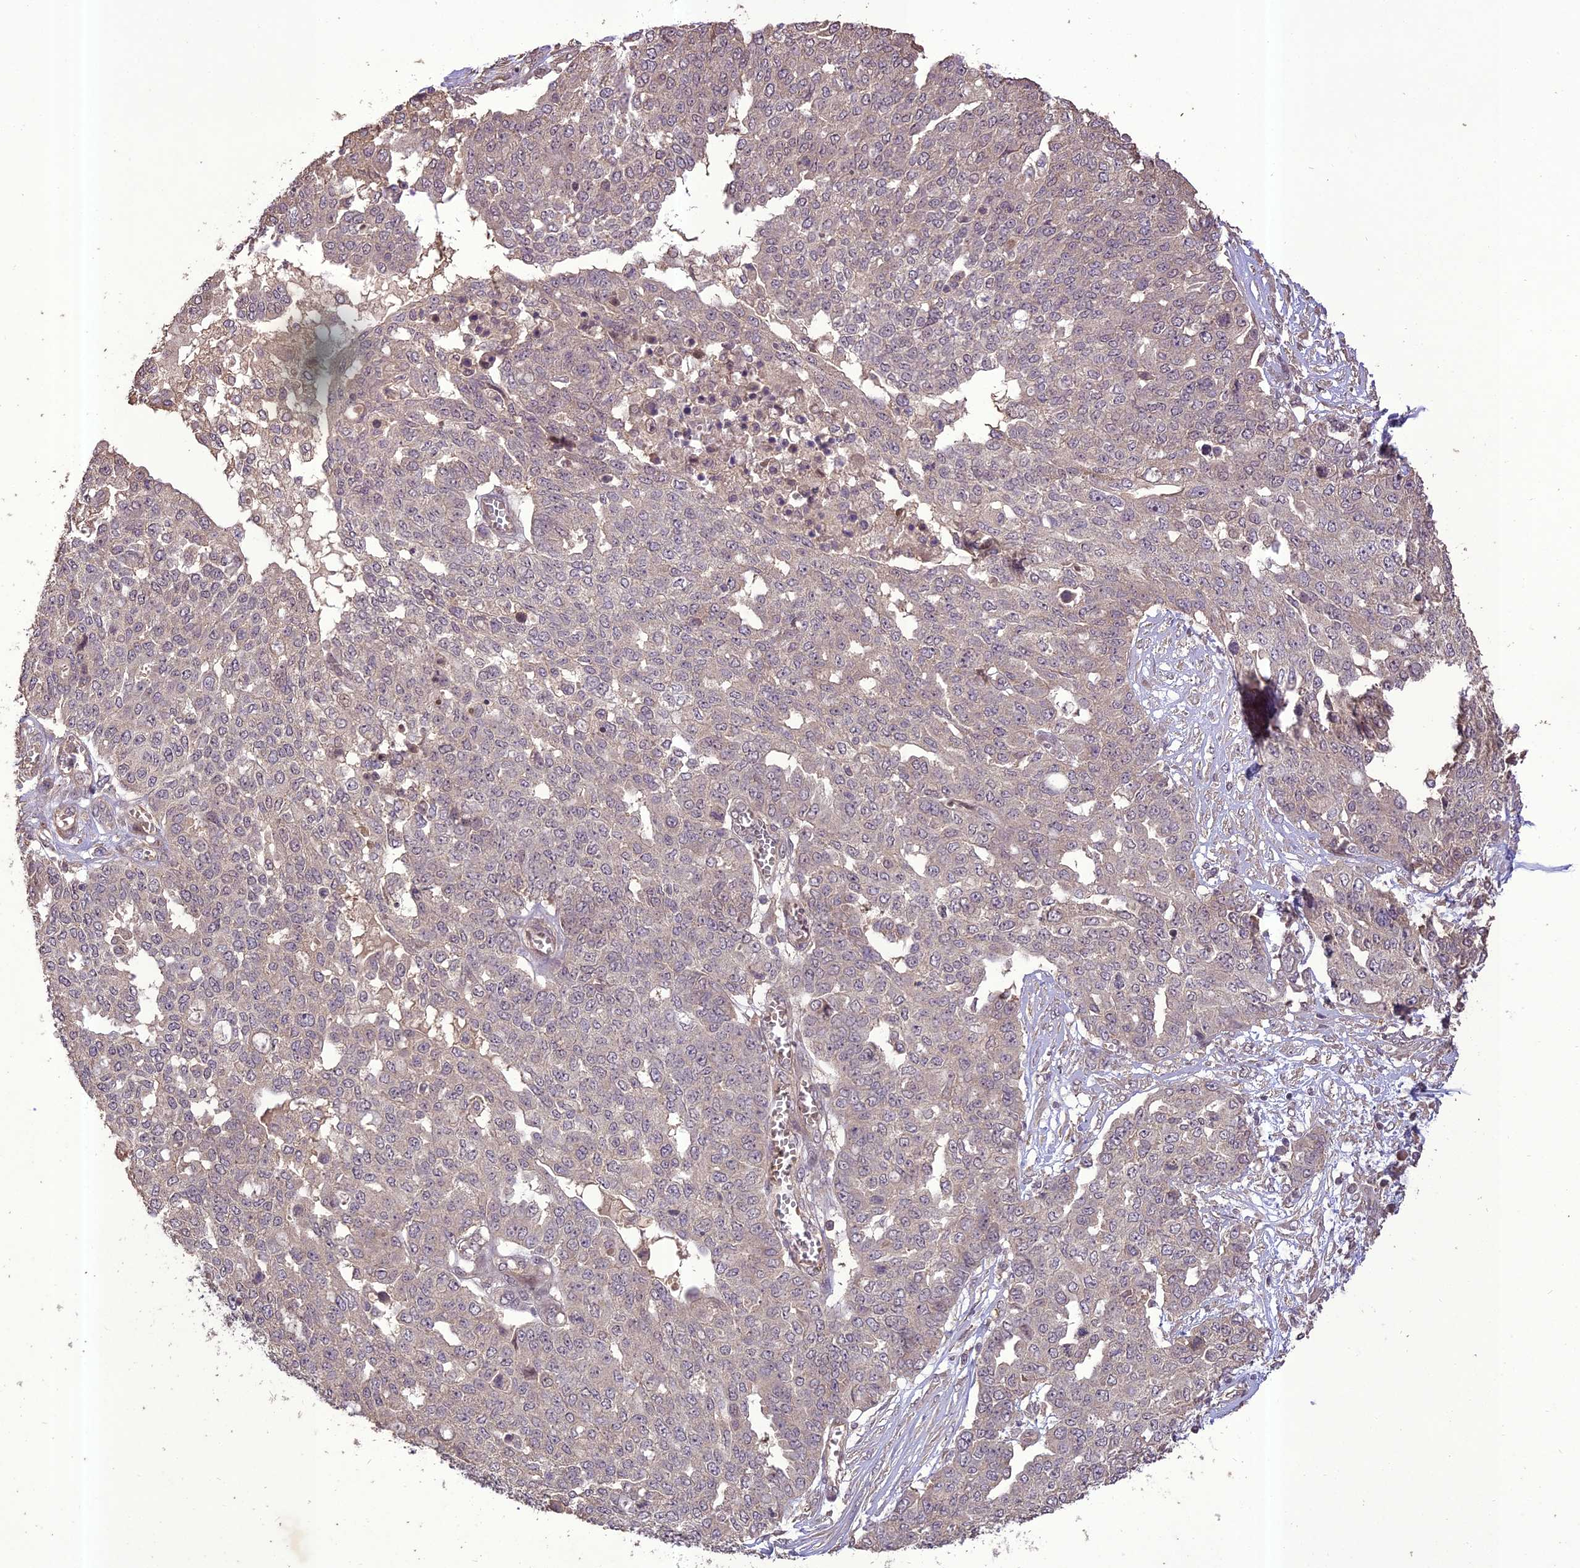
{"staining": {"intensity": "negative", "quantity": "none", "location": "none"}, "tissue": "ovarian cancer", "cell_type": "Tumor cells", "image_type": "cancer", "snomed": [{"axis": "morphology", "description": "Cystadenocarcinoma, serous, NOS"}, {"axis": "topography", "description": "Soft tissue"}, {"axis": "topography", "description": "Ovary"}], "caption": "Immunohistochemical staining of human ovarian cancer (serous cystadenocarcinoma) demonstrates no significant expression in tumor cells.", "gene": "TIGD7", "patient": {"sex": "female", "age": 57}}